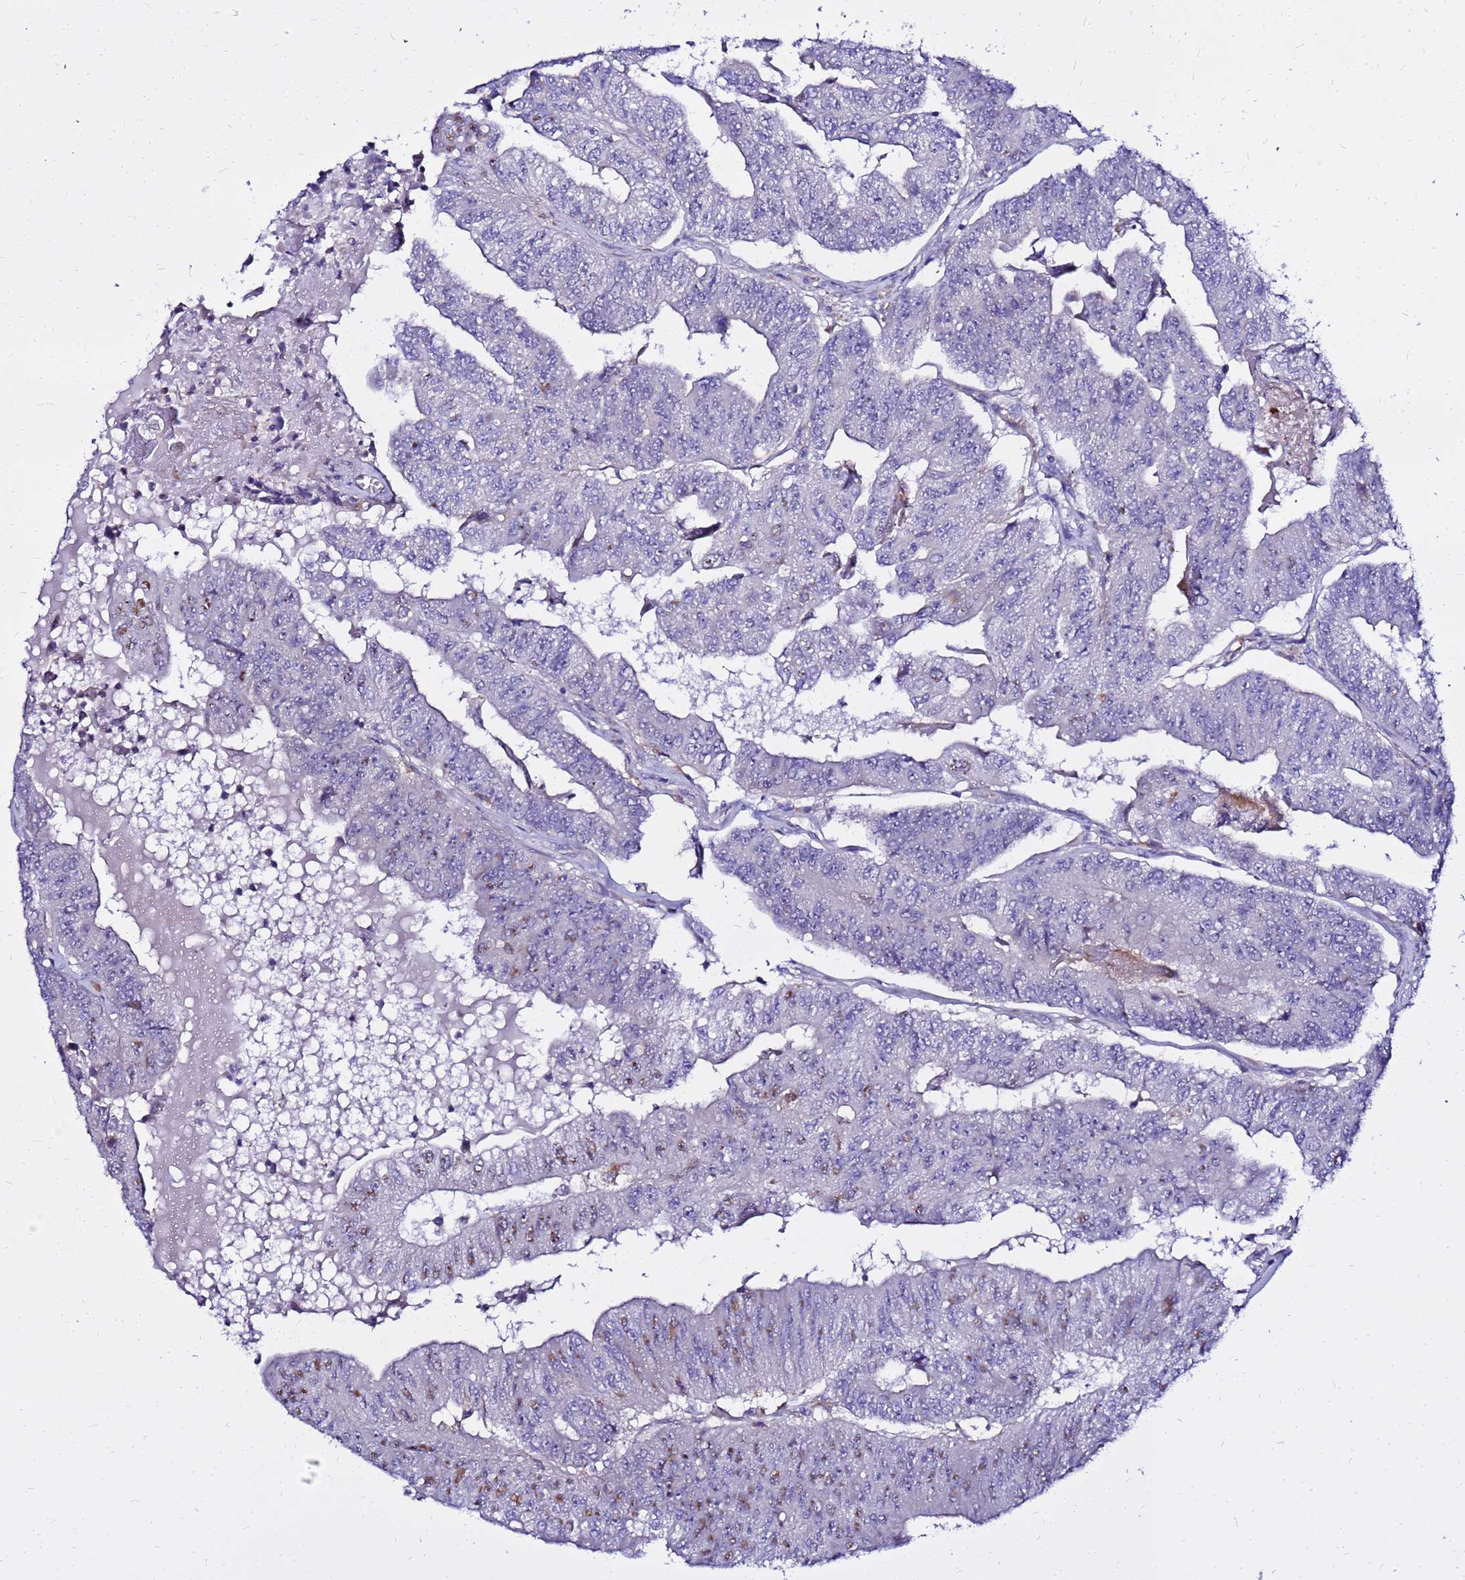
{"staining": {"intensity": "weak", "quantity": "<25%", "location": "nuclear"}, "tissue": "colorectal cancer", "cell_type": "Tumor cells", "image_type": "cancer", "snomed": [{"axis": "morphology", "description": "Adenocarcinoma, NOS"}, {"axis": "topography", "description": "Colon"}], "caption": "An image of human colorectal cancer (adenocarcinoma) is negative for staining in tumor cells. Nuclei are stained in blue.", "gene": "HERC5", "patient": {"sex": "female", "age": 67}}